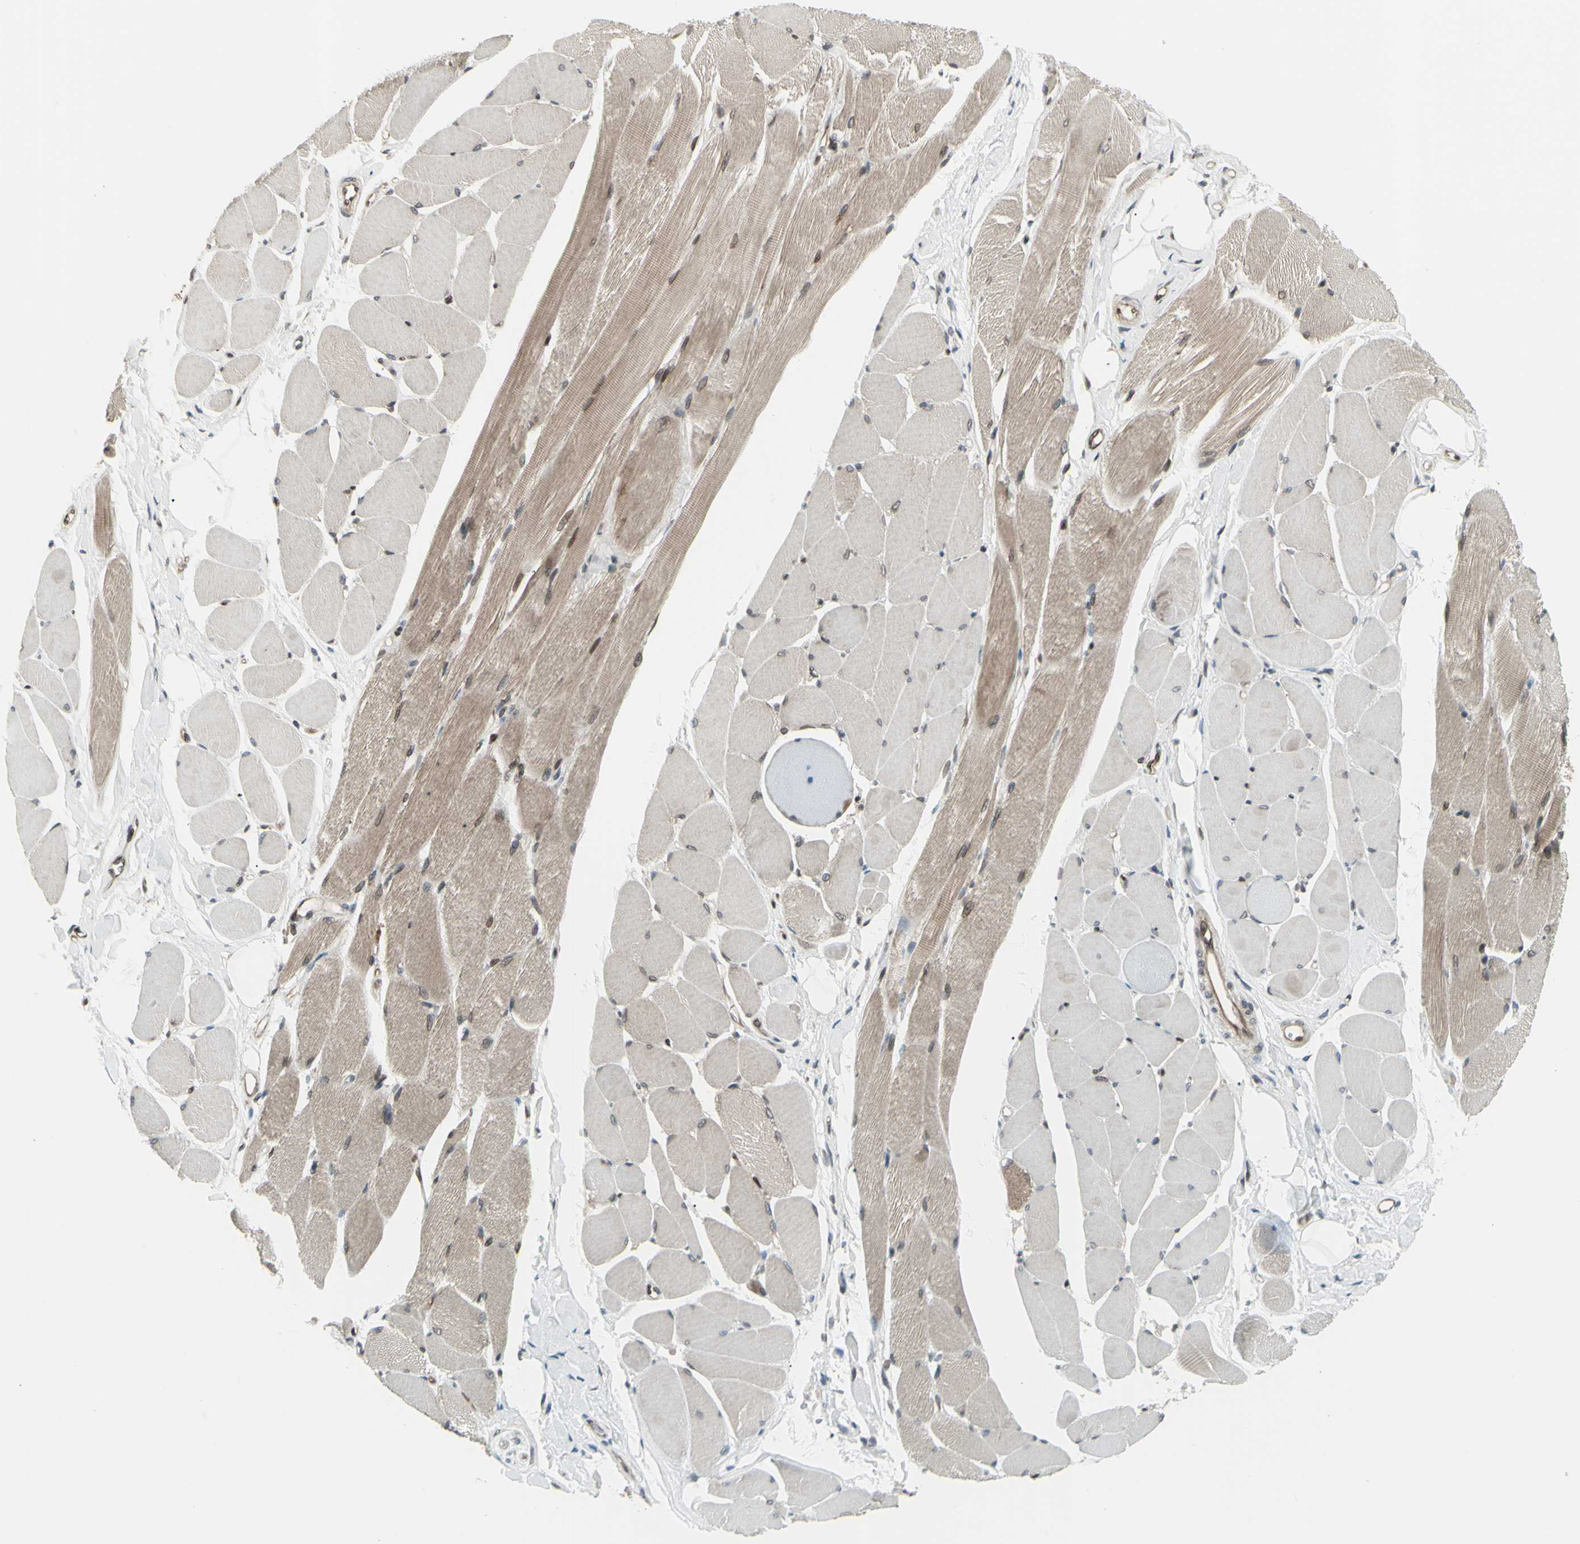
{"staining": {"intensity": "weak", "quantity": "25%-75%", "location": "cytoplasmic/membranous"}, "tissue": "skeletal muscle", "cell_type": "Myocytes", "image_type": "normal", "snomed": [{"axis": "morphology", "description": "Normal tissue, NOS"}, {"axis": "topography", "description": "Skeletal muscle"}, {"axis": "topography", "description": "Peripheral nerve tissue"}], "caption": "A high-resolution histopathology image shows IHC staining of normal skeletal muscle, which exhibits weak cytoplasmic/membranous positivity in approximately 25%-75% of myocytes. Nuclei are stained in blue.", "gene": "MLF2", "patient": {"sex": "female", "age": 84}}